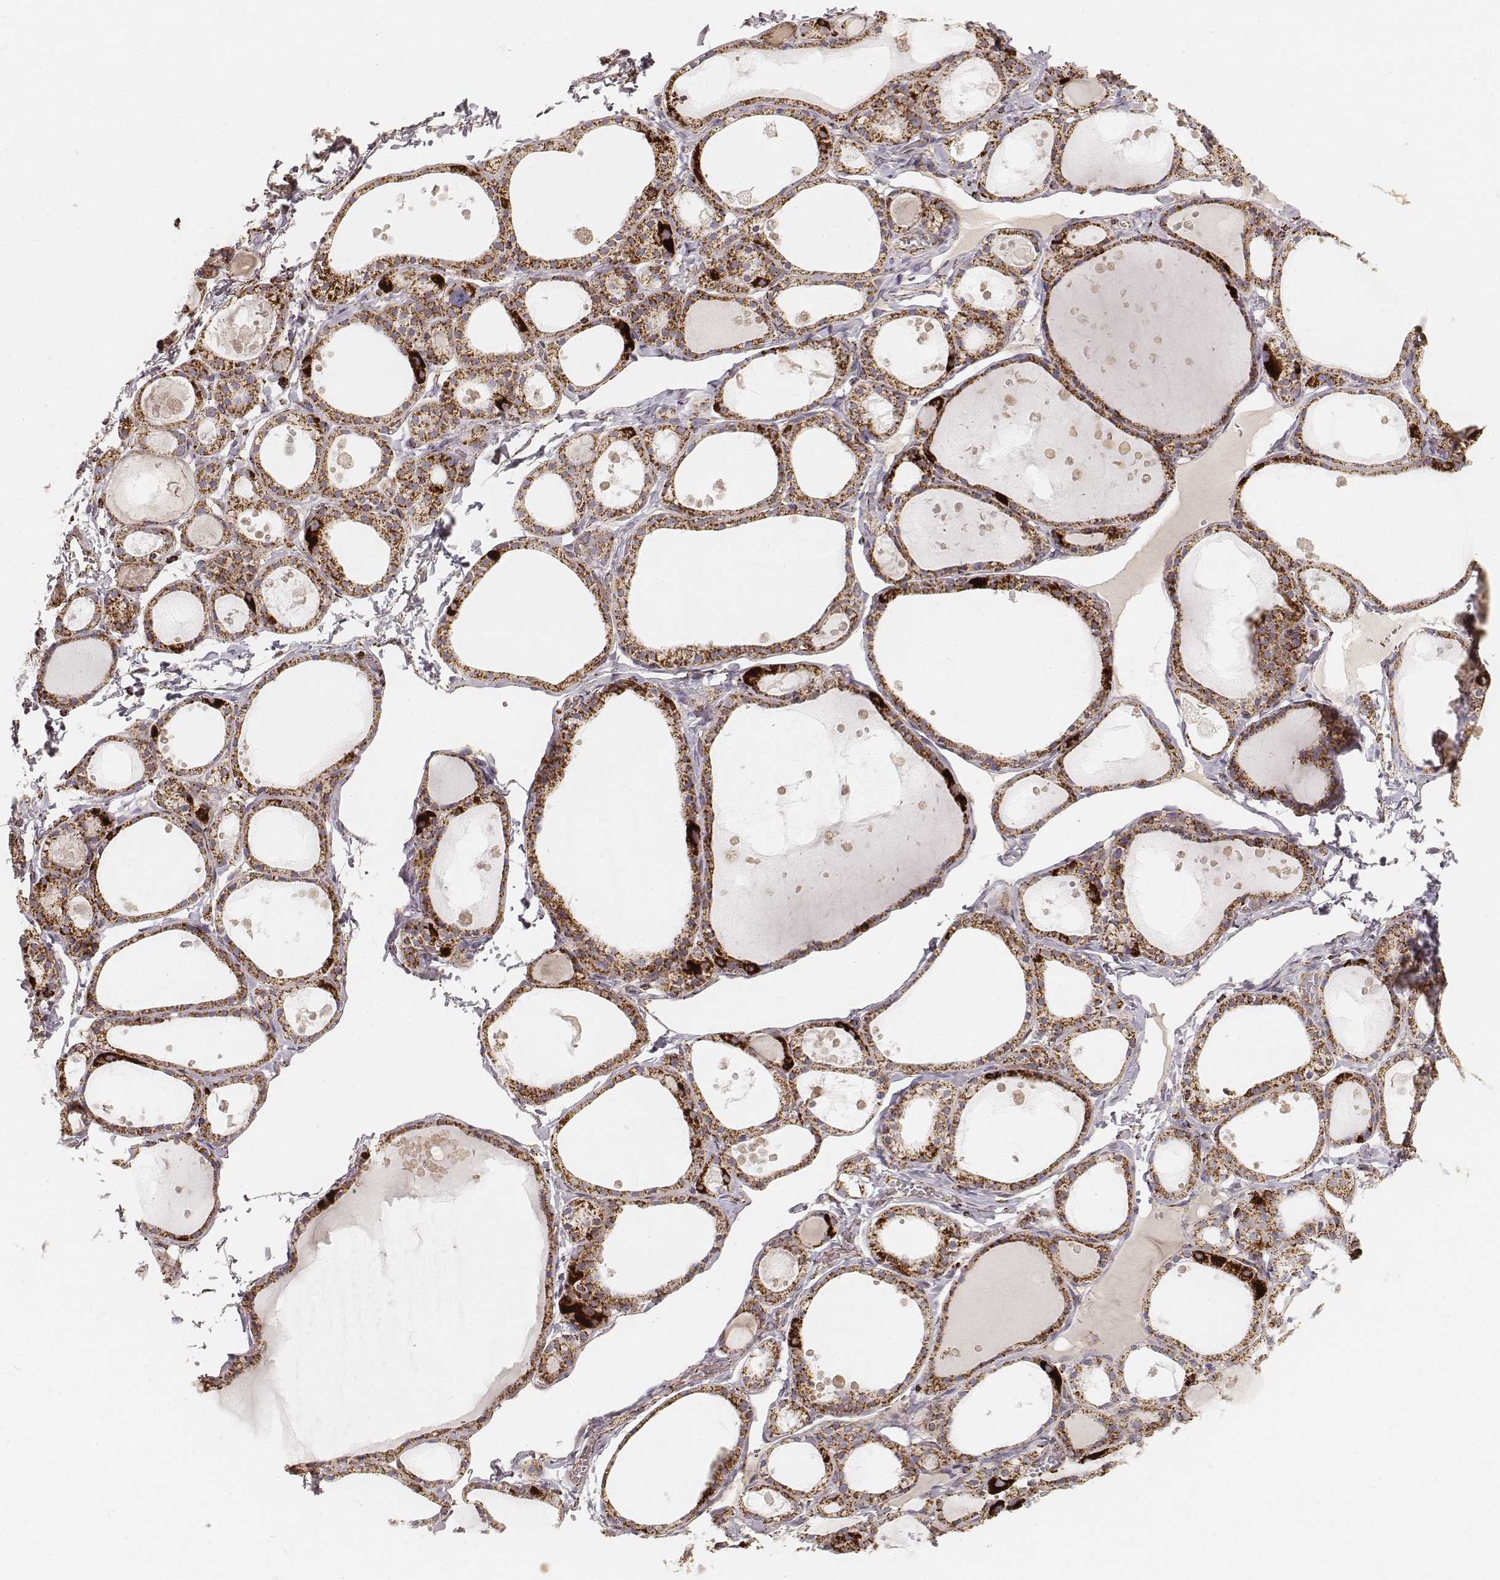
{"staining": {"intensity": "strong", "quantity": ">75%", "location": "cytoplasmic/membranous"}, "tissue": "thyroid gland", "cell_type": "Glandular cells", "image_type": "normal", "snomed": [{"axis": "morphology", "description": "Normal tissue, NOS"}, {"axis": "topography", "description": "Thyroid gland"}], "caption": "Immunohistochemistry (DAB (3,3'-diaminobenzidine)) staining of unremarkable human thyroid gland demonstrates strong cytoplasmic/membranous protein staining in approximately >75% of glandular cells.", "gene": "CS", "patient": {"sex": "male", "age": 68}}